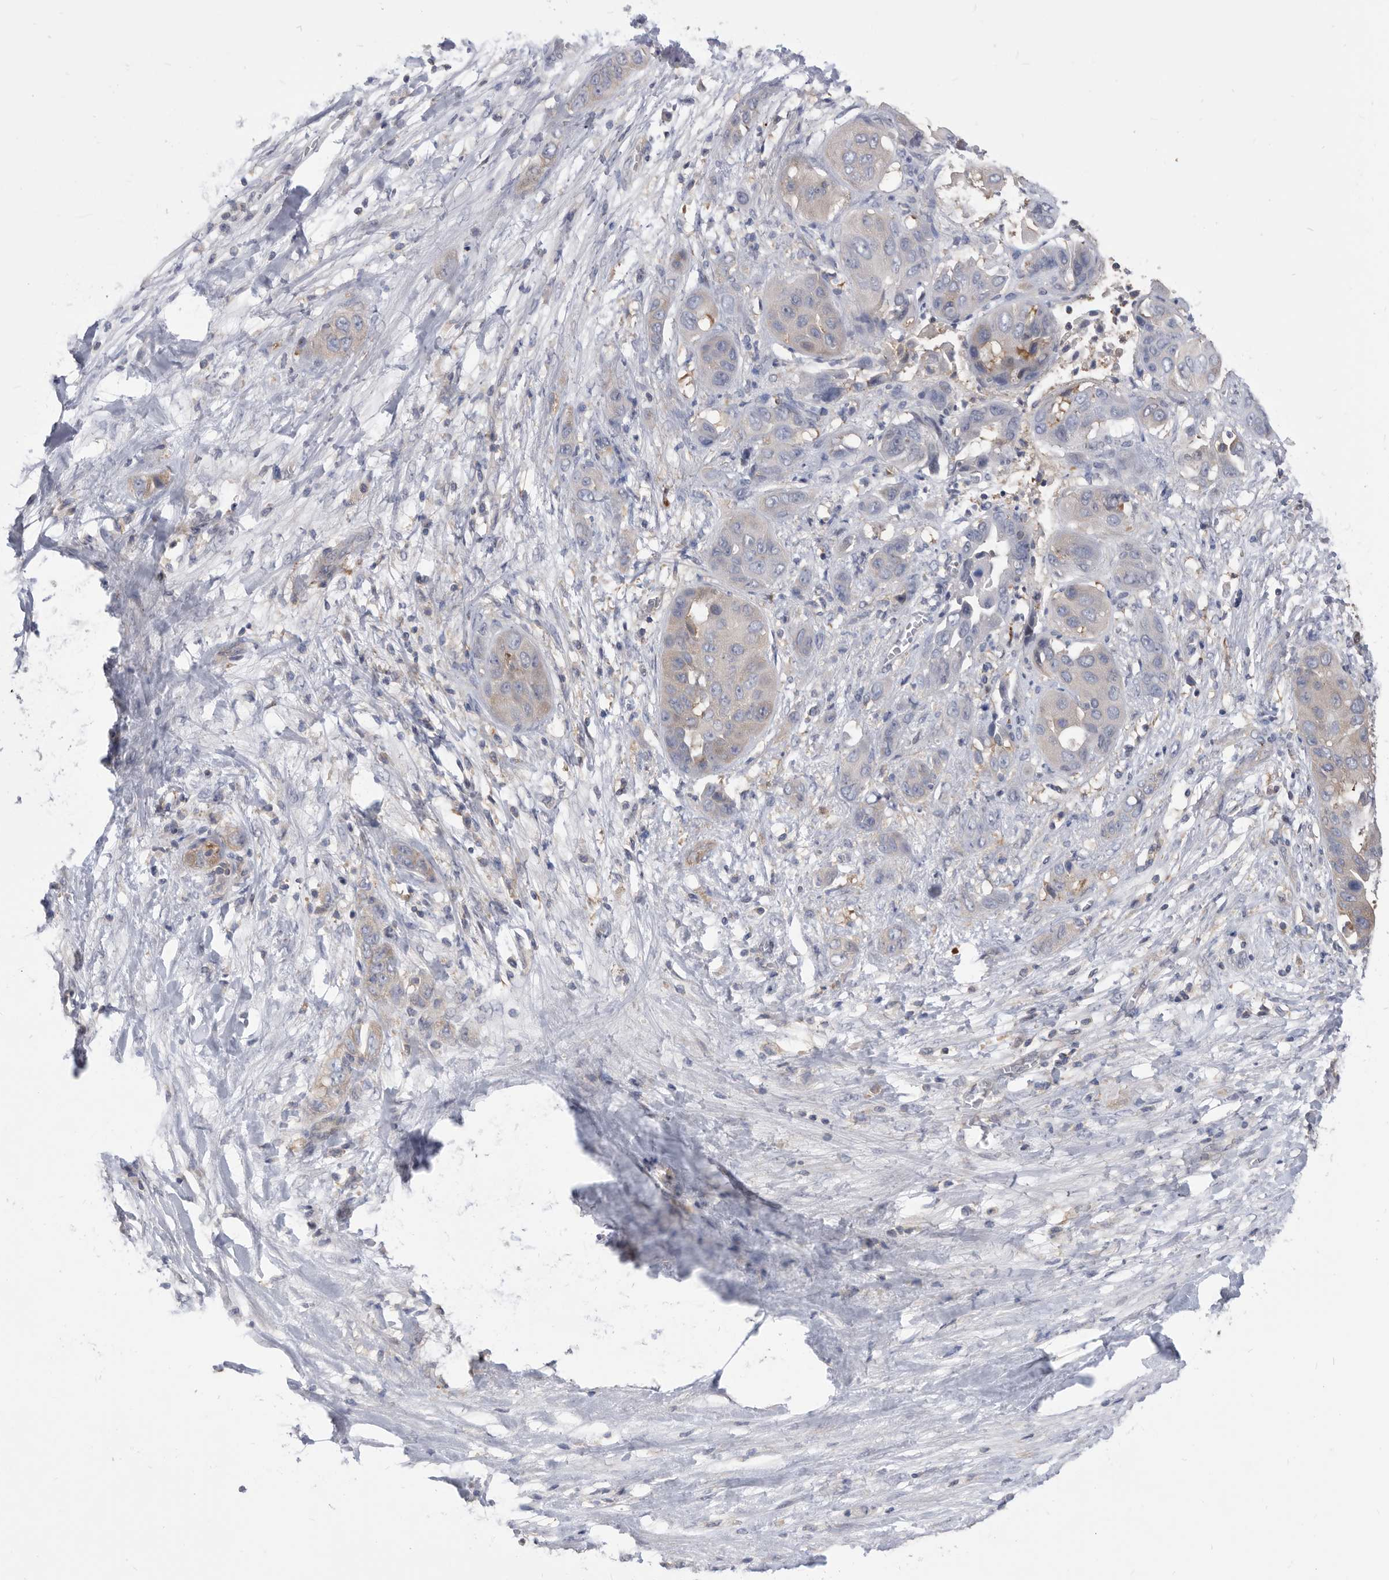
{"staining": {"intensity": "negative", "quantity": "none", "location": "none"}, "tissue": "liver cancer", "cell_type": "Tumor cells", "image_type": "cancer", "snomed": [{"axis": "morphology", "description": "Cholangiocarcinoma"}, {"axis": "topography", "description": "Liver"}], "caption": "There is no significant positivity in tumor cells of cholangiocarcinoma (liver).", "gene": "CCT4", "patient": {"sex": "female", "age": 52}}